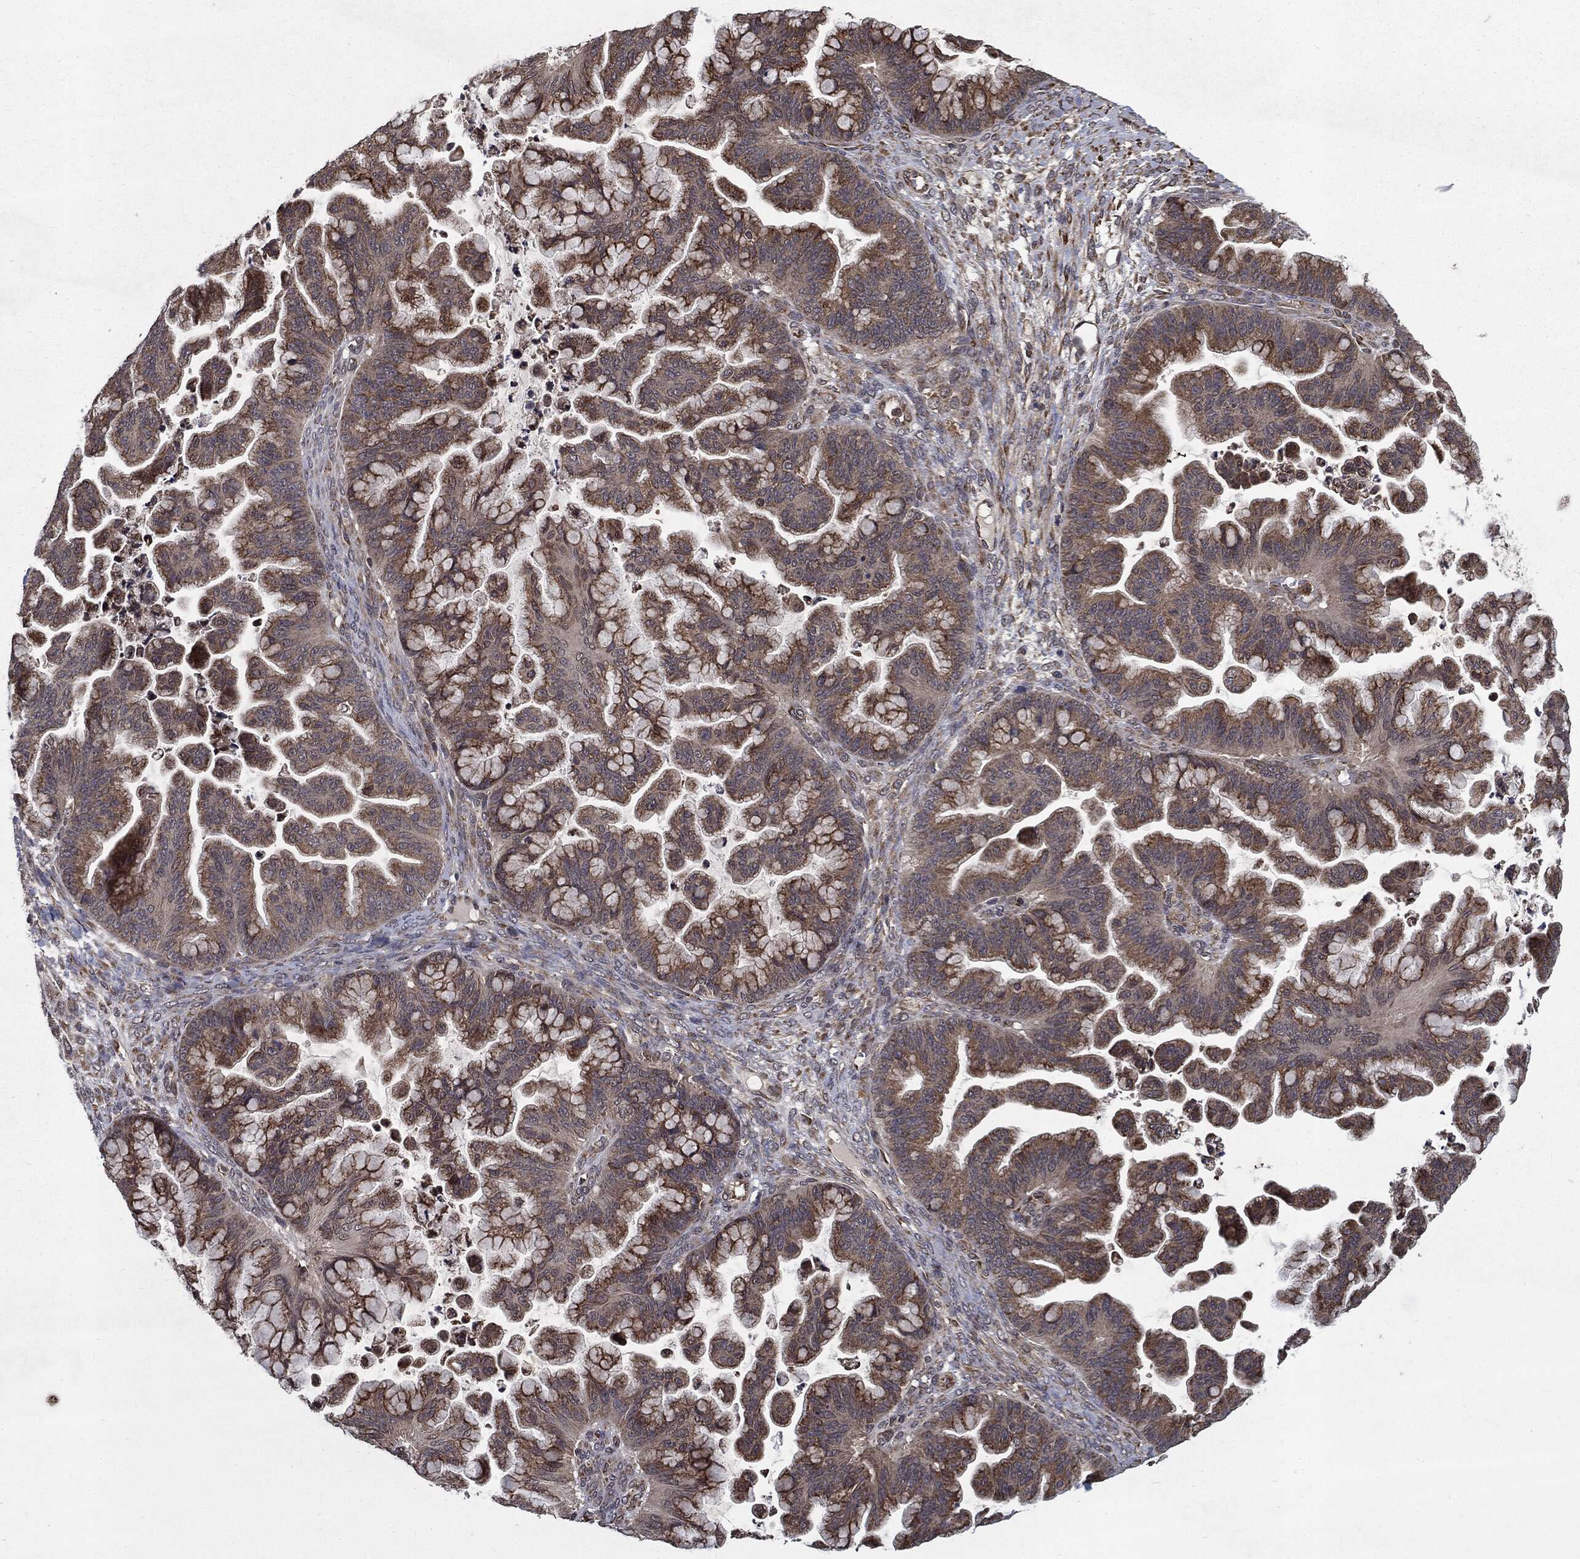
{"staining": {"intensity": "strong", "quantity": "25%-75%", "location": "cytoplasmic/membranous"}, "tissue": "ovarian cancer", "cell_type": "Tumor cells", "image_type": "cancer", "snomed": [{"axis": "morphology", "description": "Cystadenocarcinoma, mucinous, NOS"}, {"axis": "topography", "description": "Ovary"}], "caption": "Approximately 25%-75% of tumor cells in human mucinous cystadenocarcinoma (ovarian) demonstrate strong cytoplasmic/membranous protein staining as visualized by brown immunohistochemical staining.", "gene": "HDAC5", "patient": {"sex": "female", "age": 67}}